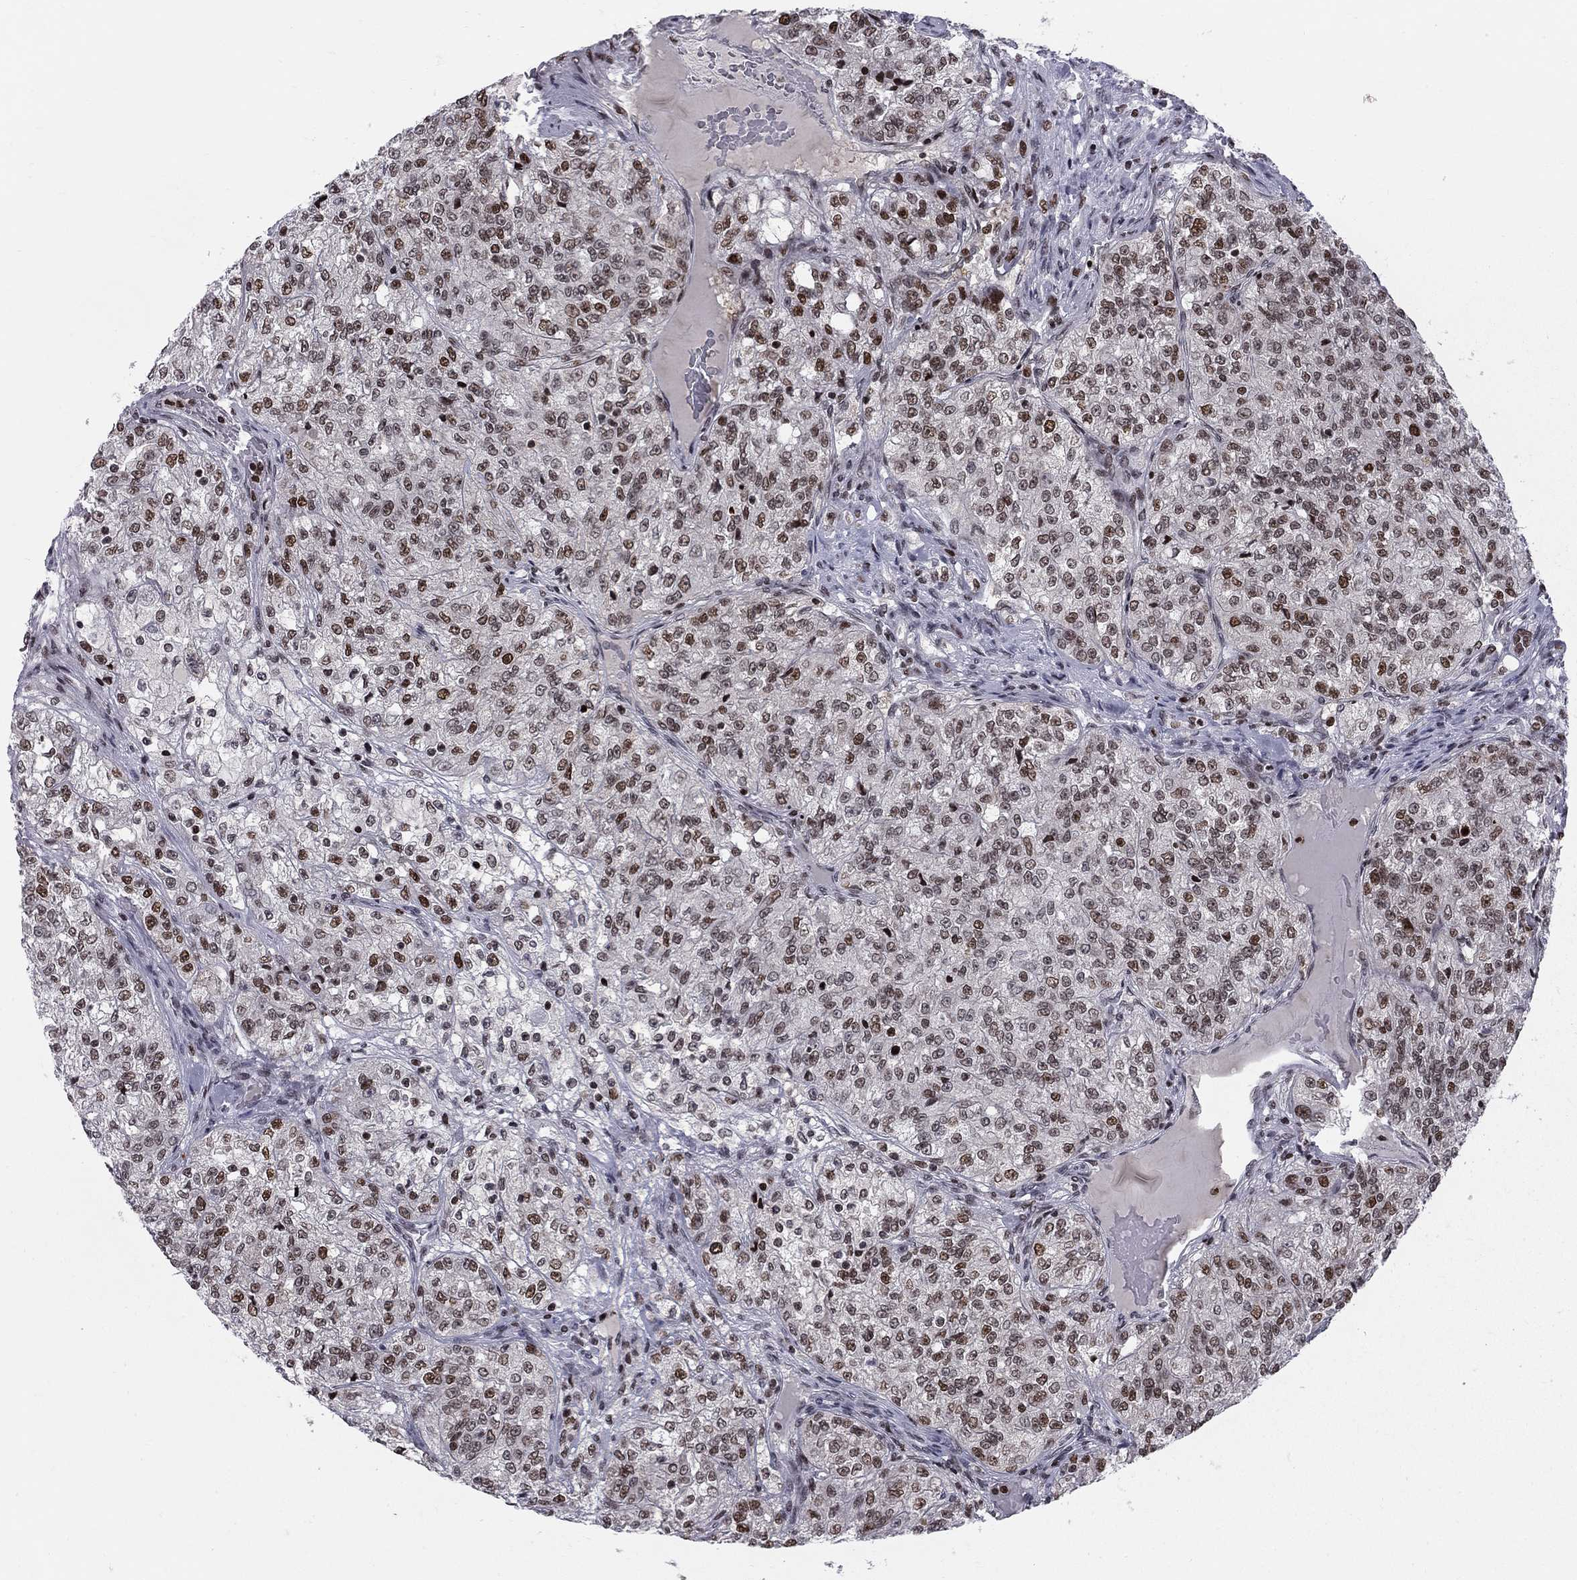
{"staining": {"intensity": "strong", "quantity": ">75%", "location": "nuclear"}, "tissue": "renal cancer", "cell_type": "Tumor cells", "image_type": "cancer", "snomed": [{"axis": "morphology", "description": "Adenocarcinoma, NOS"}, {"axis": "topography", "description": "Kidney"}], "caption": "There is high levels of strong nuclear expression in tumor cells of renal cancer, as demonstrated by immunohistochemical staining (brown color).", "gene": "RNASEH2C", "patient": {"sex": "female", "age": 63}}